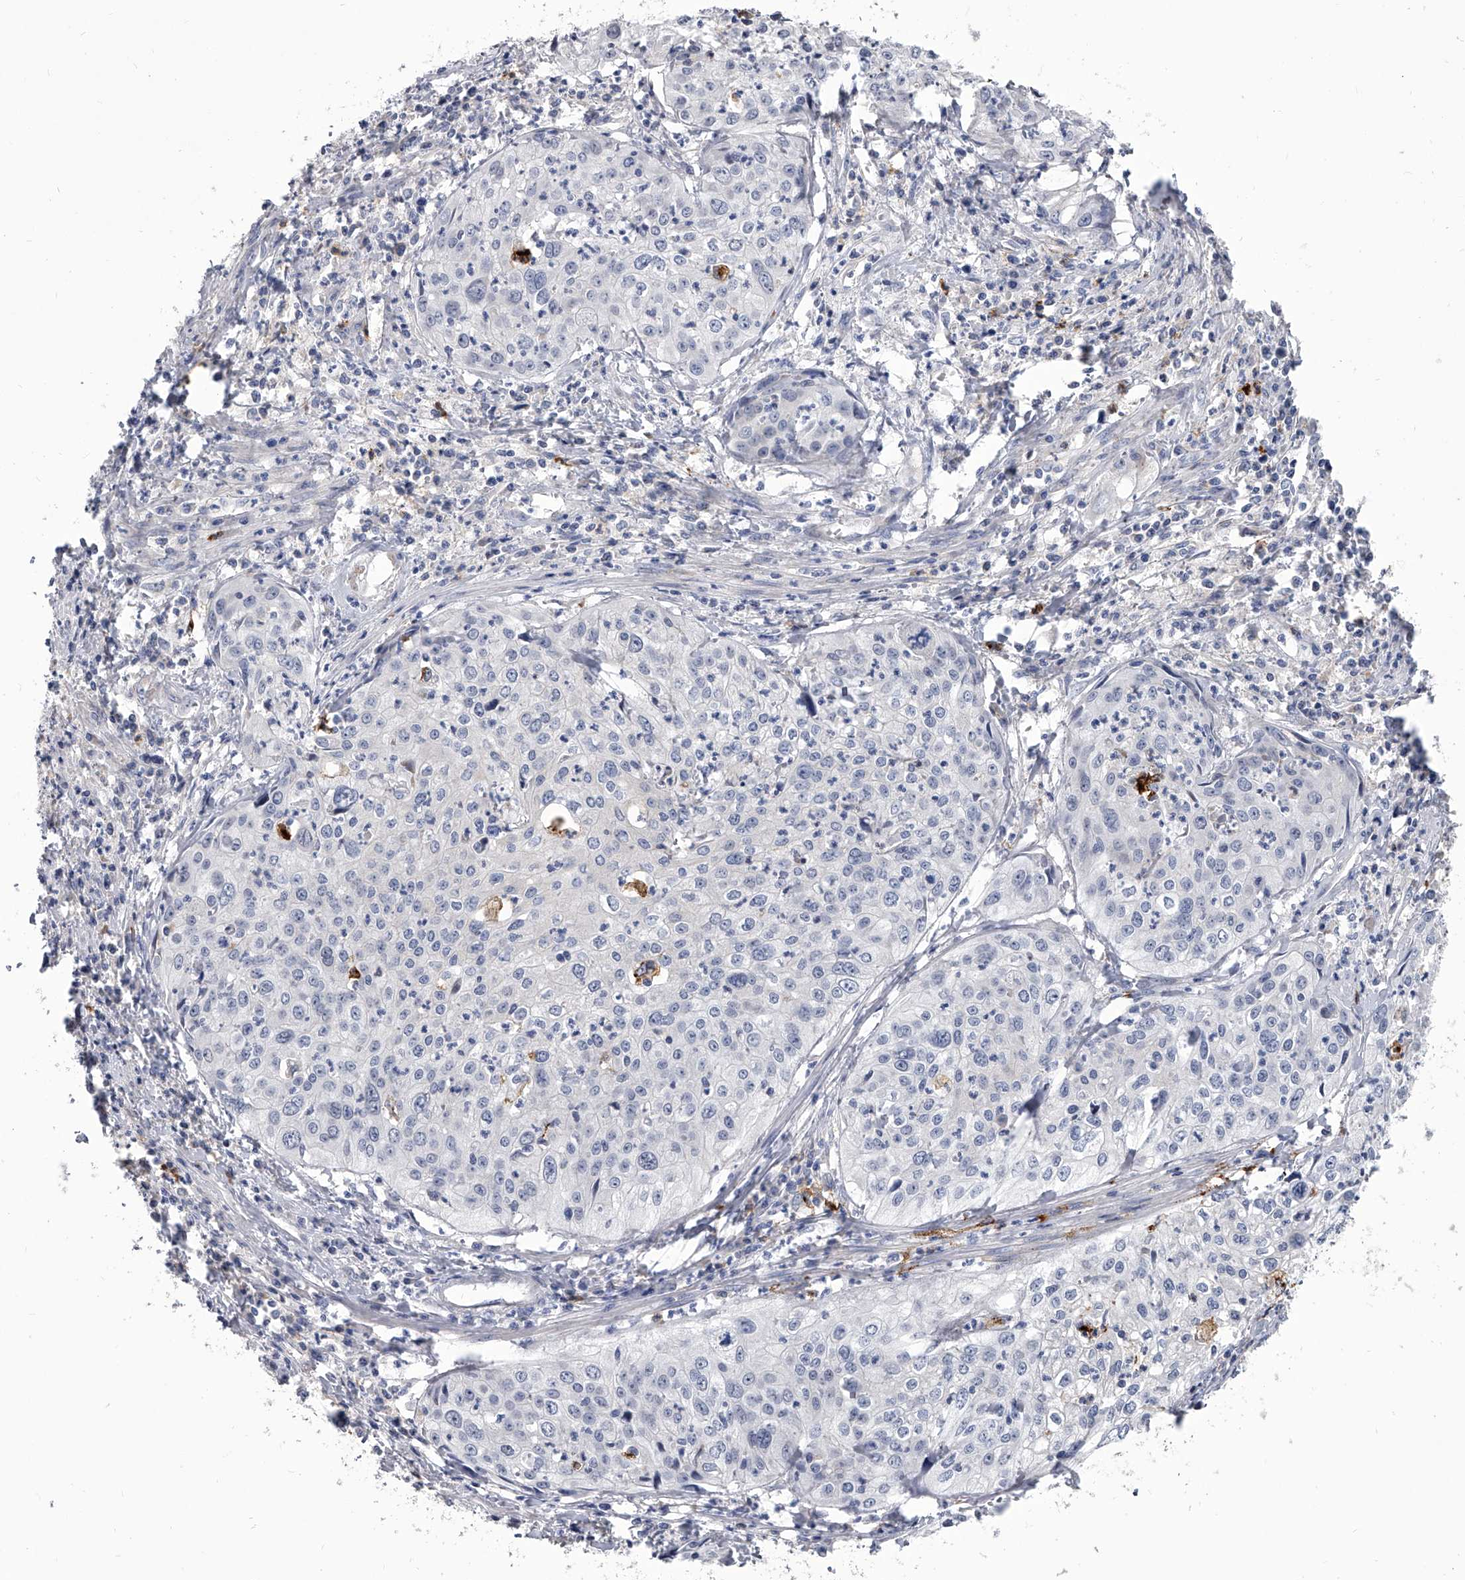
{"staining": {"intensity": "negative", "quantity": "none", "location": "none"}, "tissue": "cervical cancer", "cell_type": "Tumor cells", "image_type": "cancer", "snomed": [{"axis": "morphology", "description": "Squamous cell carcinoma, NOS"}, {"axis": "topography", "description": "Cervix"}], "caption": "A micrograph of human squamous cell carcinoma (cervical) is negative for staining in tumor cells. Nuclei are stained in blue.", "gene": "SPP1", "patient": {"sex": "female", "age": 31}}